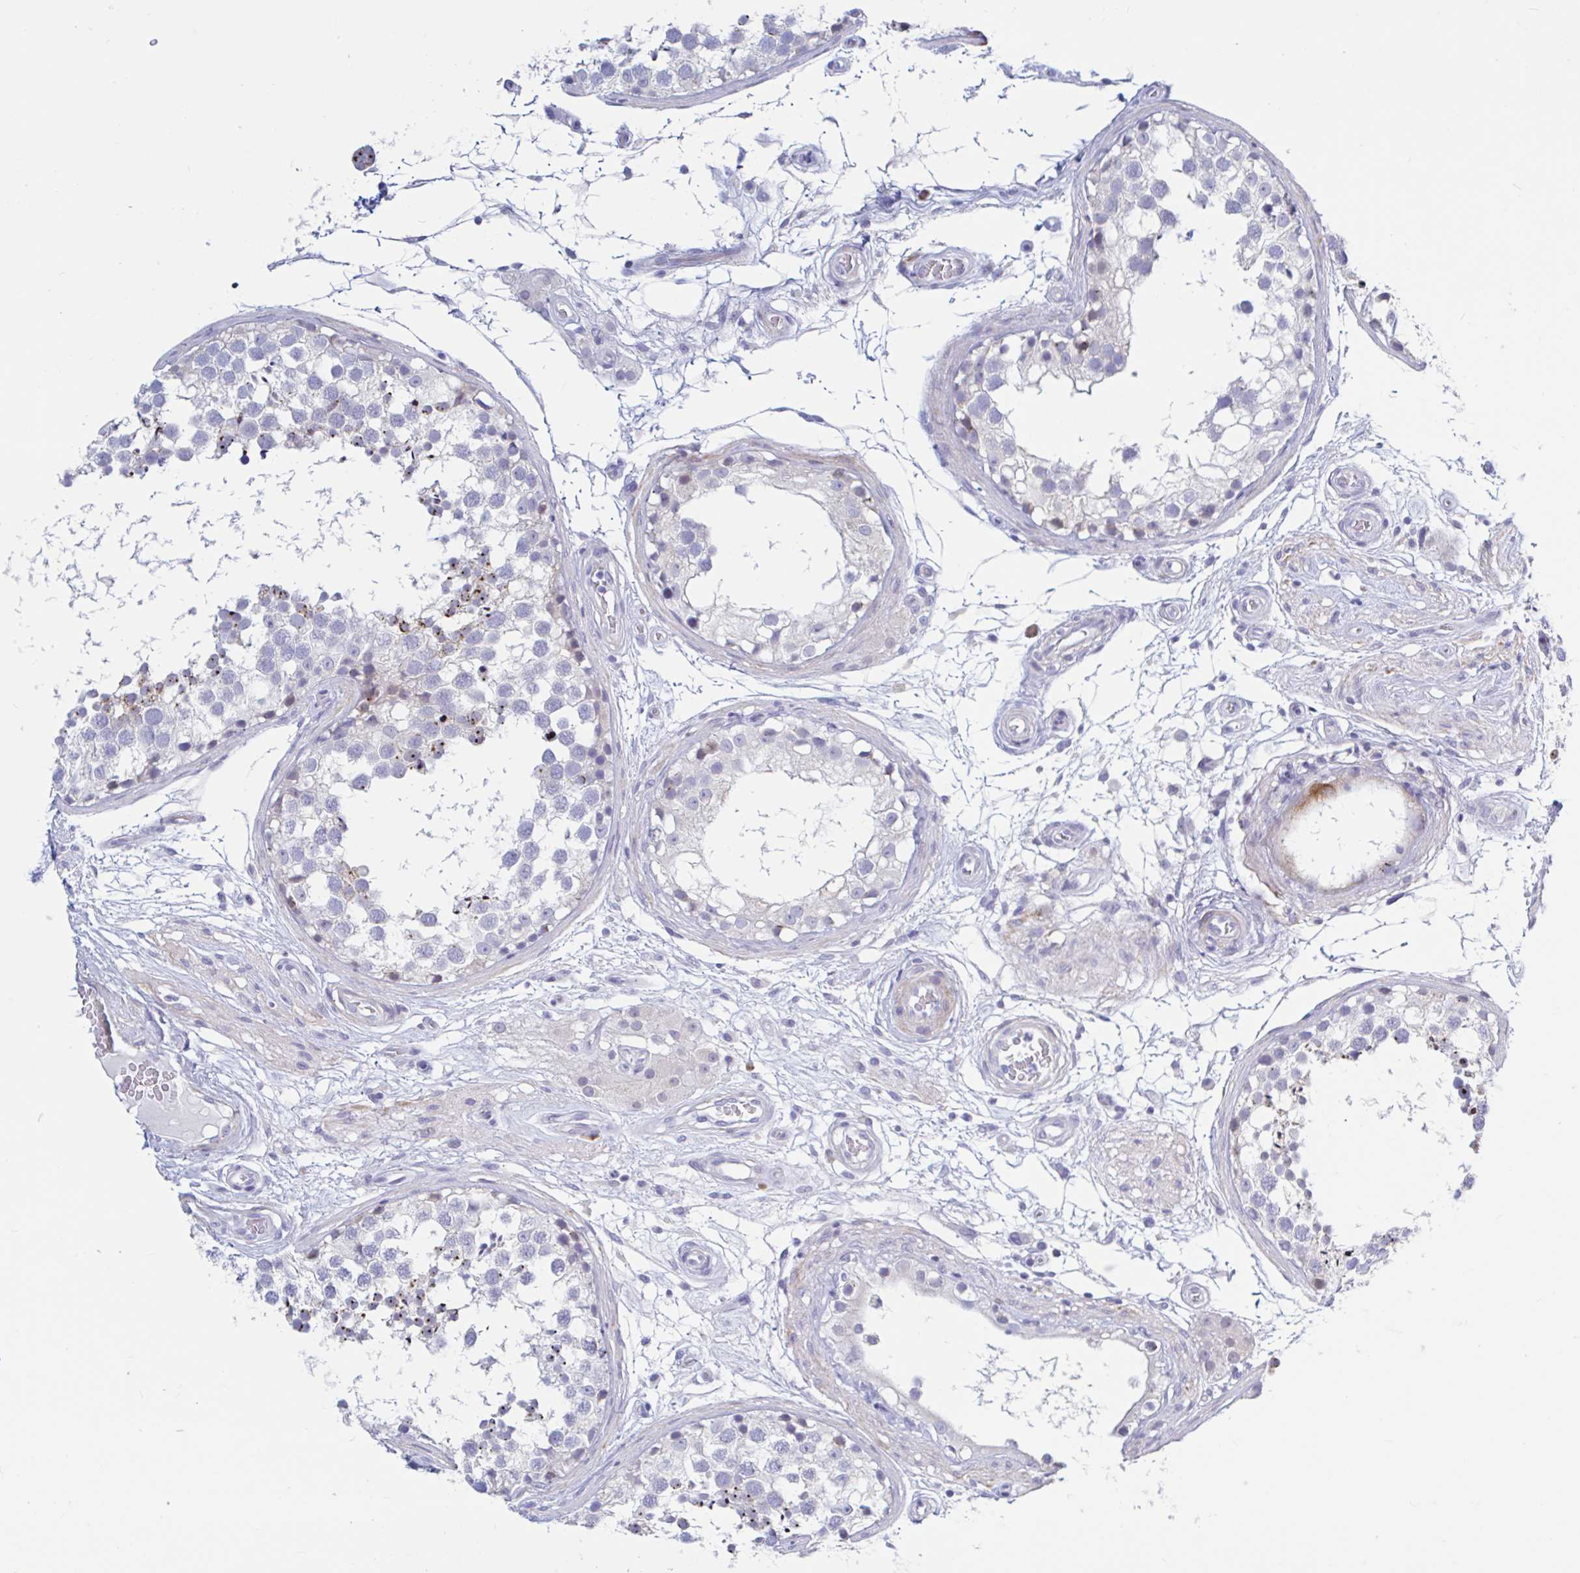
{"staining": {"intensity": "strong", "quantity": "<25%", "location": "cytoplasmic/membranous"}, "tissue": "testis", "cell_type": "Cells in seminiferous ducts", "image_type": "normal", "snomed": [{"axis": "morphology", "description": "Normal tissue, NOS"}, {"axis": "morphology", "description": "Seminoma, NOS"}, {"axis": "topography", "description": "Testis"}], "caption": "Protein expression analysis of unremarkable testis demonstrates strong cytoplasmic/membranous expression in about <25% of cells in seminiferous ducts.", "gene": "ENSG00000271254", "patient": {"sex": "male", "age": 65}}